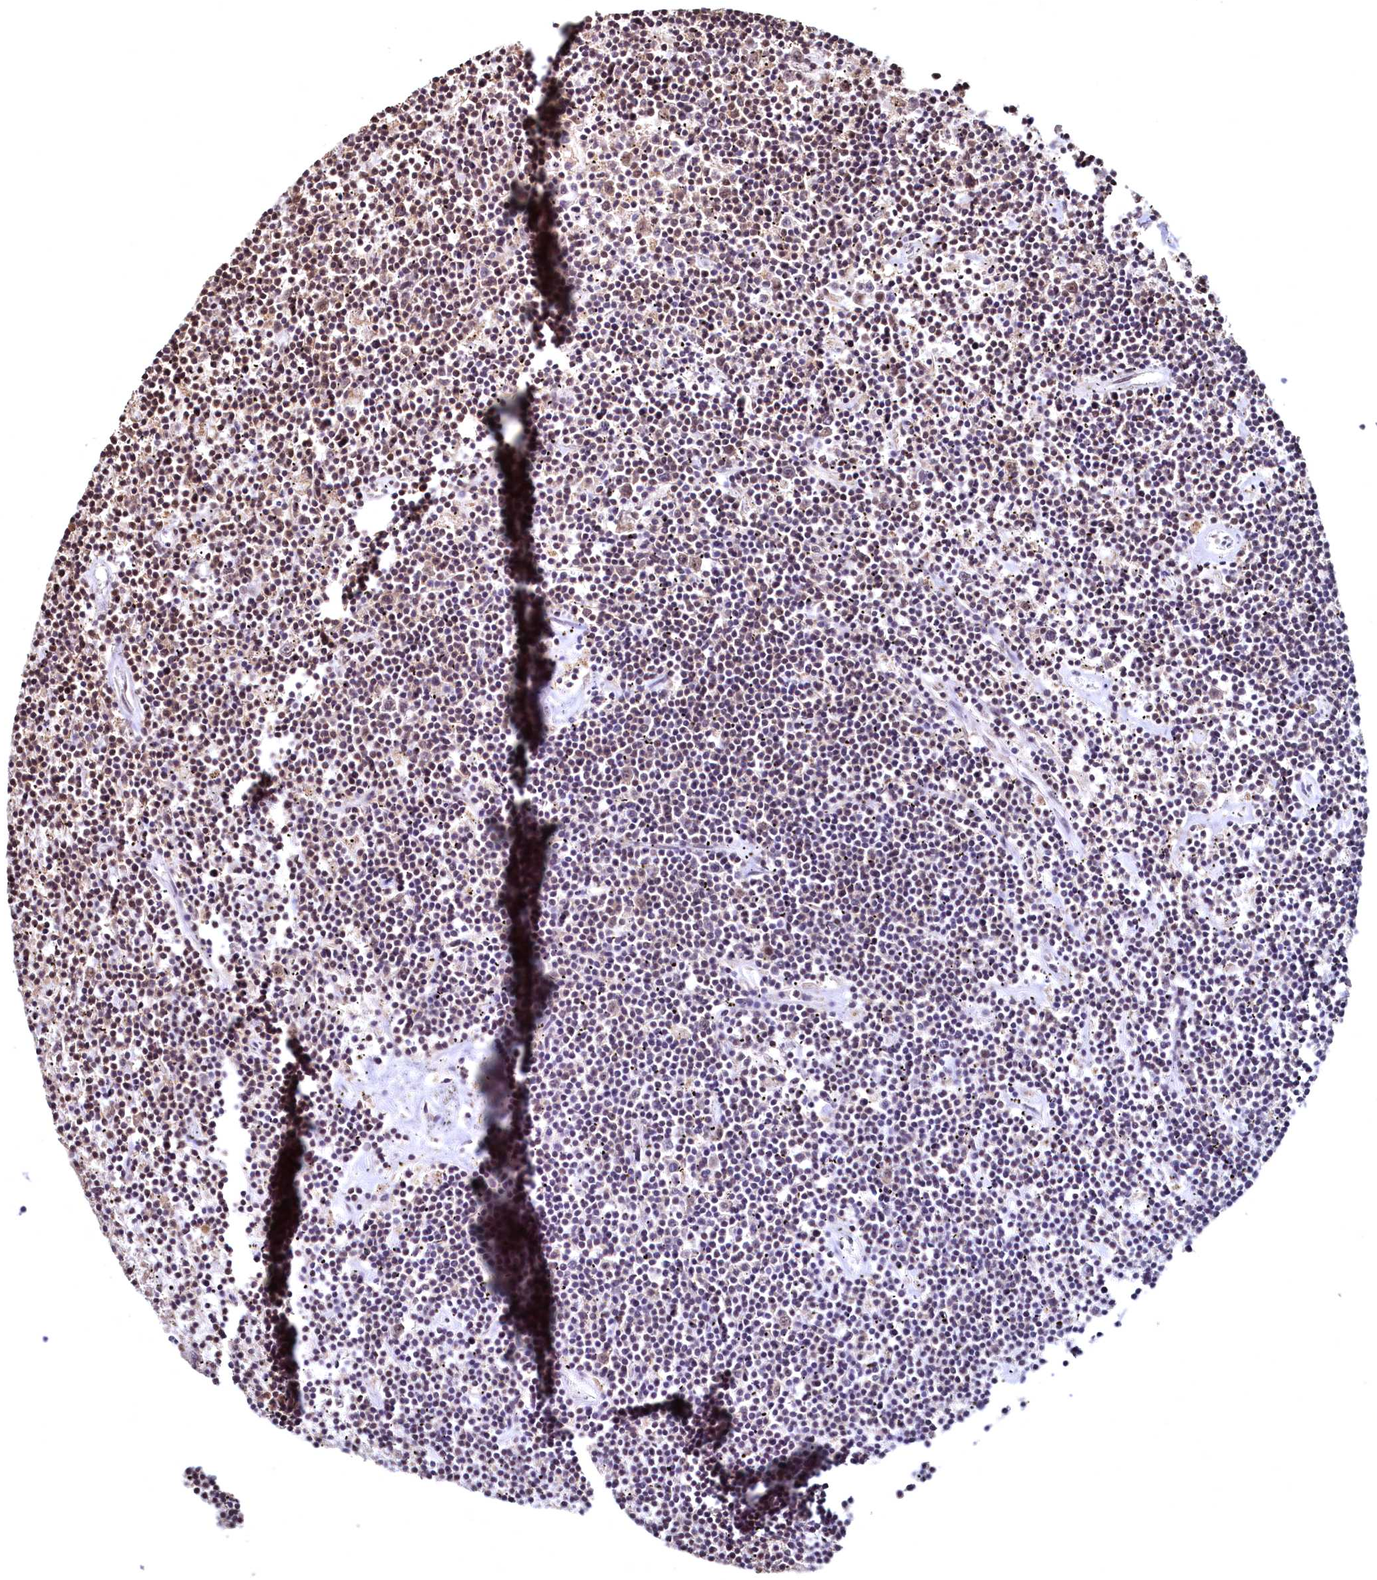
{"staining": {"intensity": "moderate", "quantity": "25%-75%", "location": "nuclear"}, "tissue": "lymphoma", "cell_type": "Tumor cells", "image_type": "cancer", "snomed": [{"axis": "morphology", "description": "Malignant lymphoma, non-Hodgkin's type, Low grade"}, {"axis": "topography", "description": "Spleen"}], "caption": "This is an image of IHC staining of low-grade malignant lymphoma, non-Hodgkin's type, which shows moderate staining in the nuclear of tumor cells.", "gene": "RSRC2", "patient": {"sex": "male", "age": 76}}